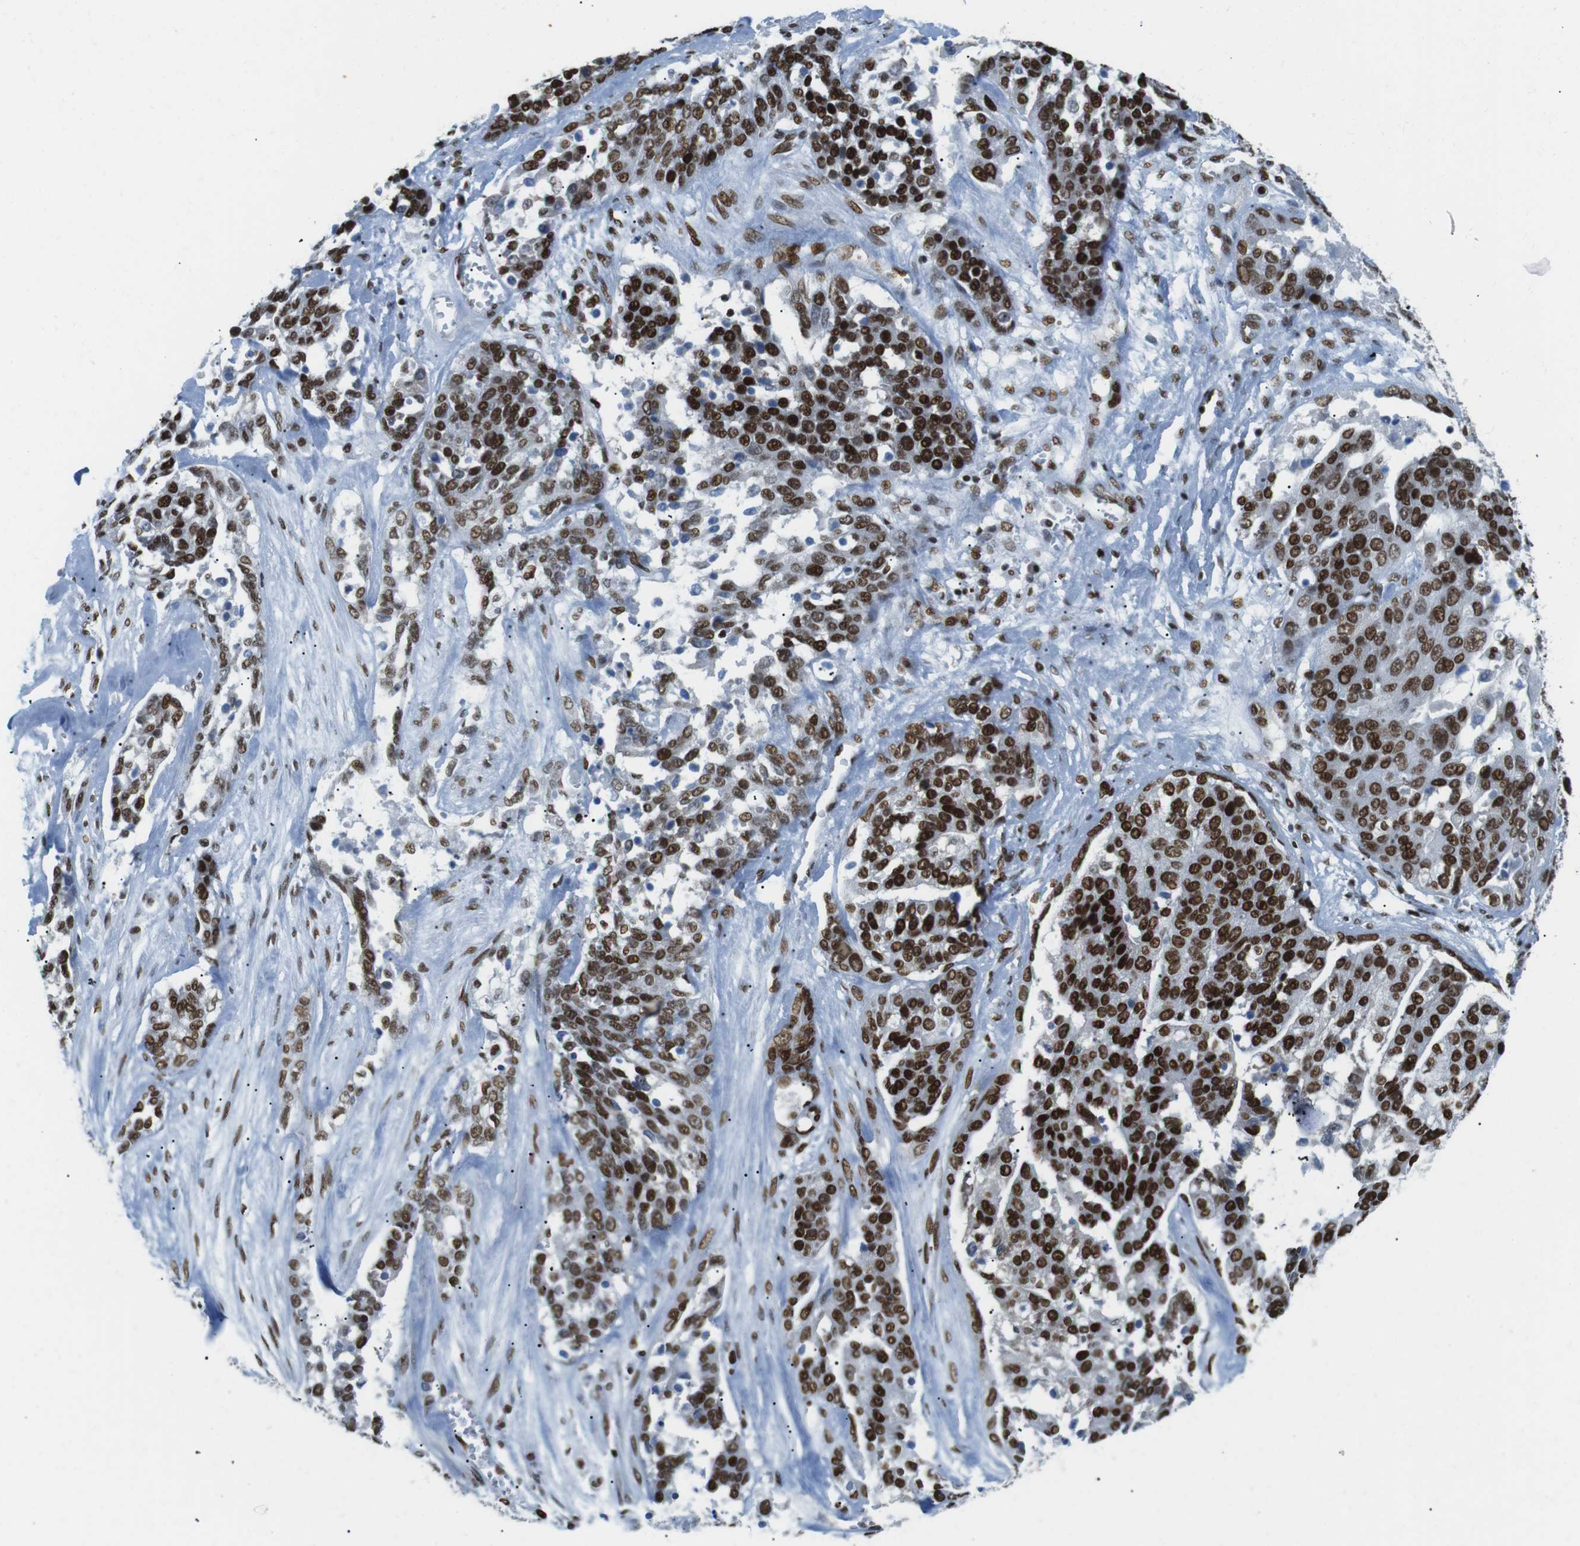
{"staining": {"intensity": "strong", "quantity": ">75%", "location": "nuclear"}, "tissue": "ovarian cancer", "cell_type": "Tumor cells", "image_type": "cancer", "snomed": [{"axis": "morphology", "description": "Cystadenocarcinoma, serous, NOS"}, {"axis": "topography", "description": "Ovary"}], "caption": "The immunohistochemical stain labels strong nuclear expression in tumor cells of serous cystadenocarcinoma (ovarian) tissue.", "gene": "ARID1A", "patient": {"sex": "female", "age": 44}}